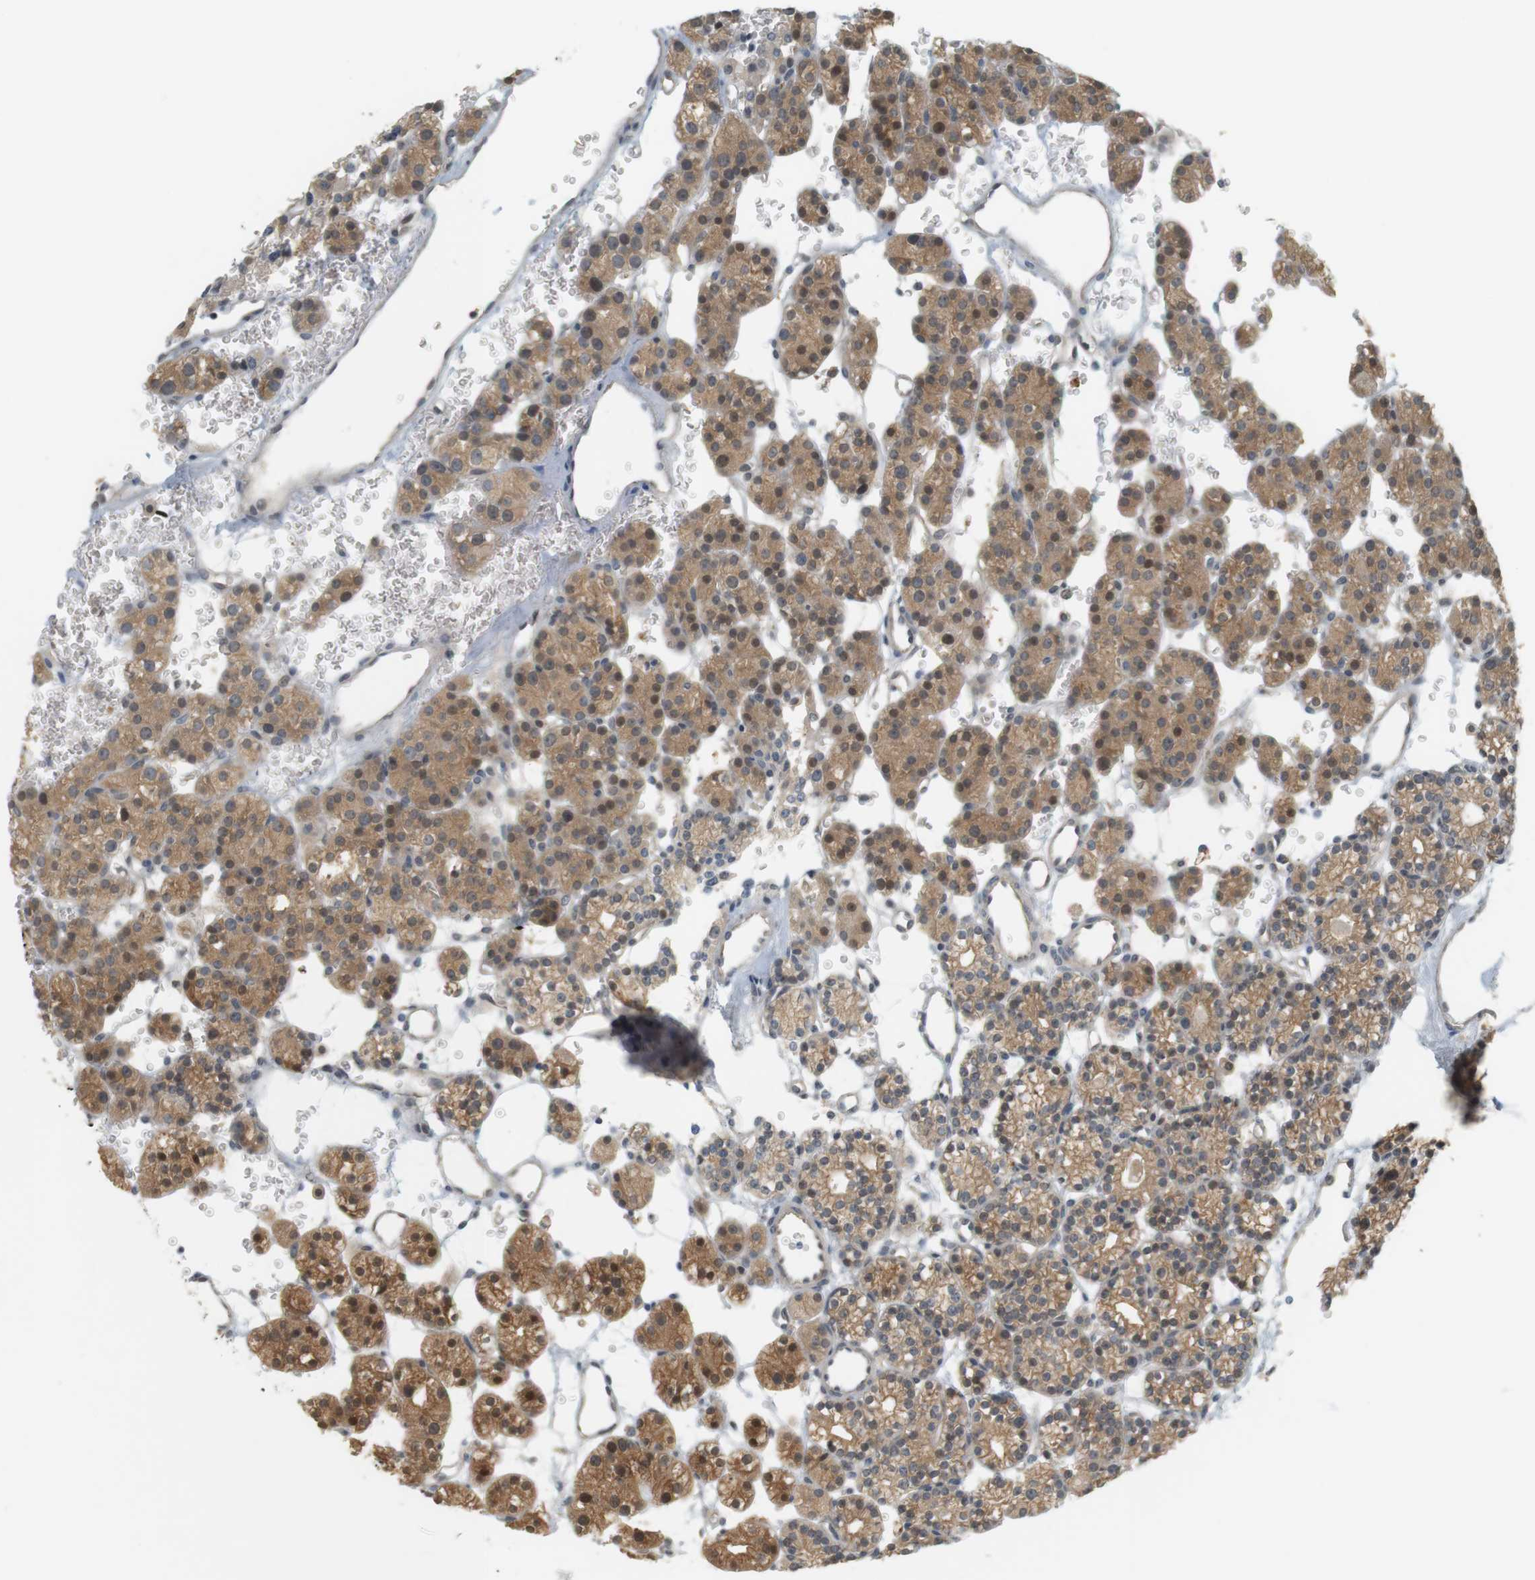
{"staining": {"intensity": "moderate", "quantity": ">75%", "location": "cytoplasmic/membranous,nuclear"}, "tissue": "parathyroid gland", "cell_type": "Glandular cells", "image_type": "normal", "snomed": [{"axis": "morphology", "description": "Normal tissue, NOS"}, {"axis": "topography", "description": "Parathyroid gland"}], "caption": "Parathyroid gland stained with immunohistochemistry demonstrates moderate cytoplasmic/membranous,nuclear positivity in approximately >75% of glandular cells.", "gene": "CREB3L2", "patient": {"sex": "female", "age": 64}}